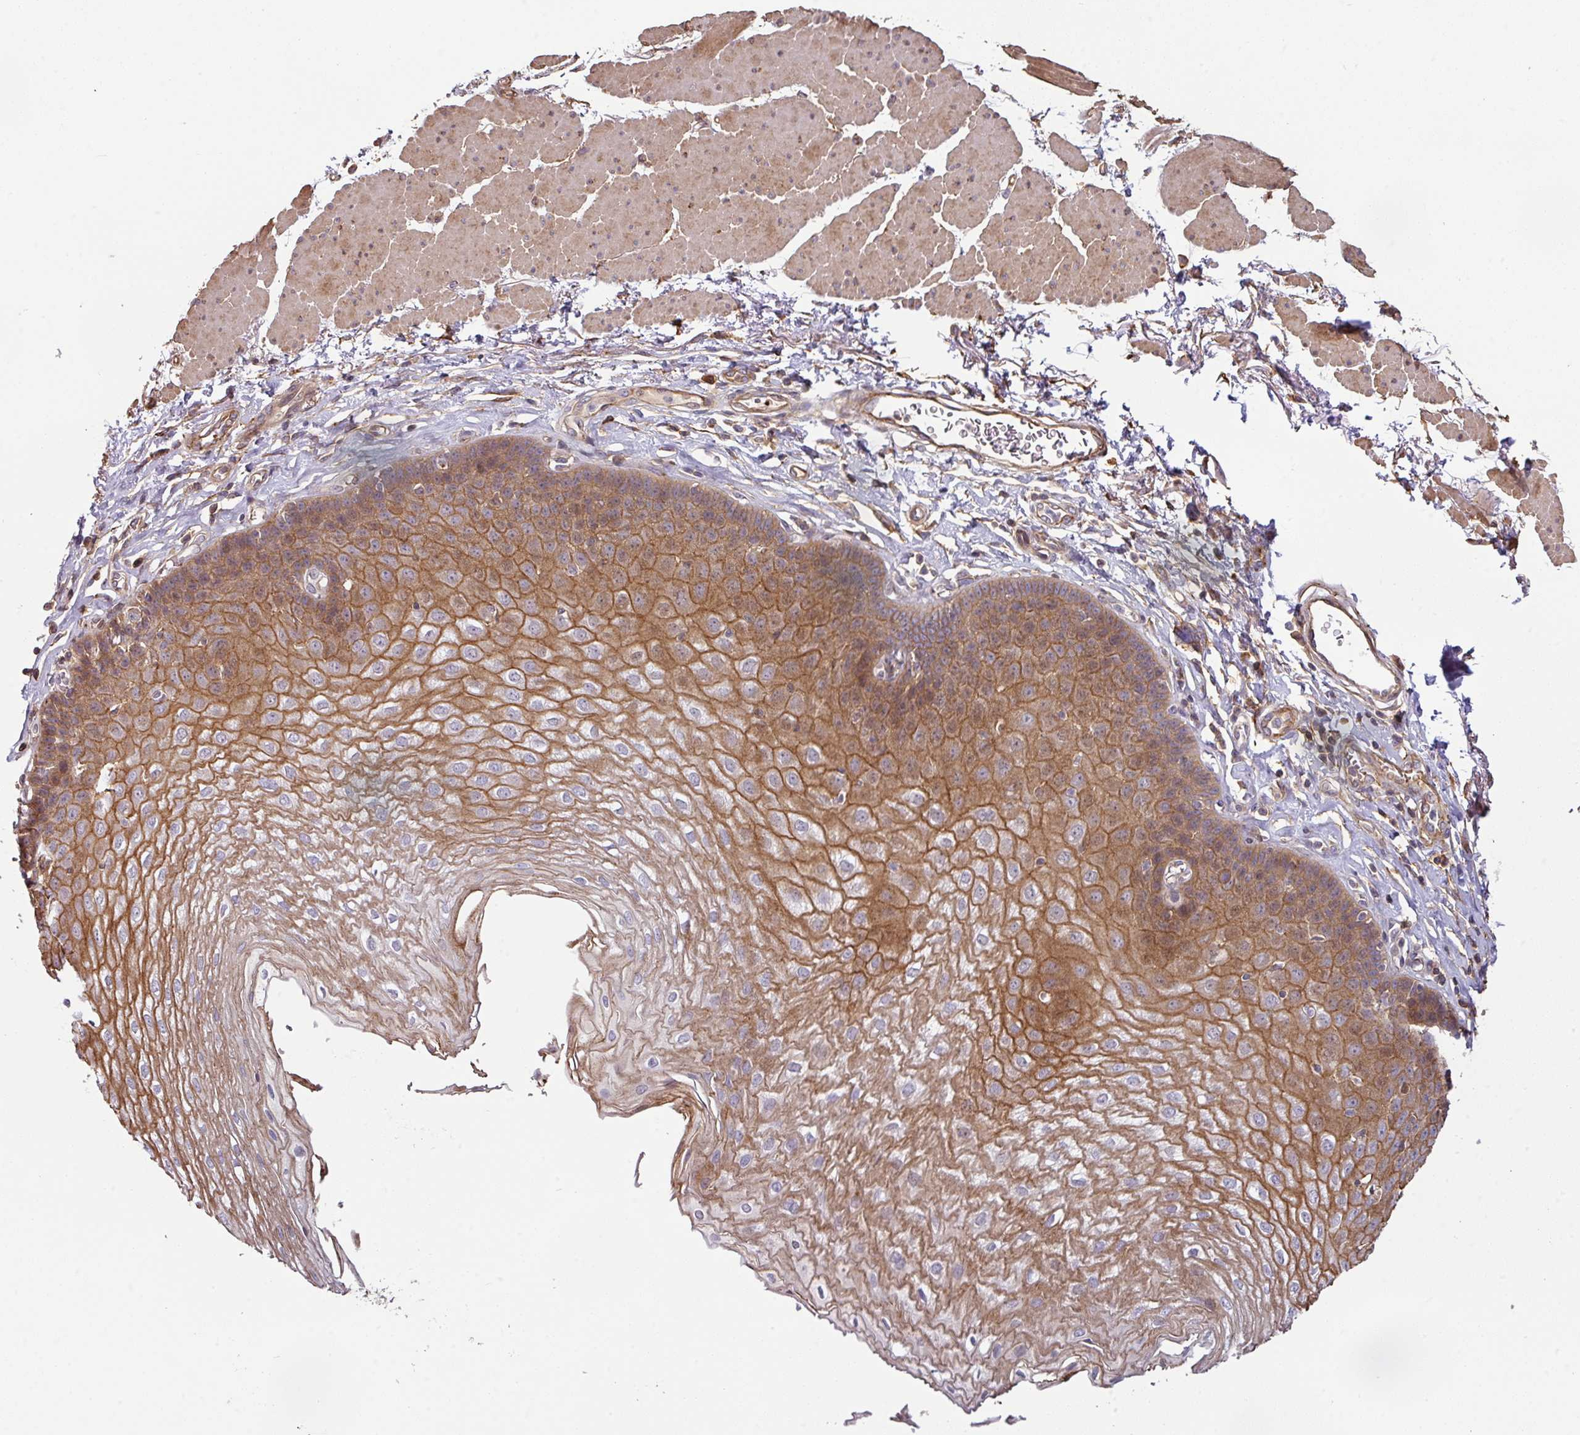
{"staining": {"intensity": "moderate", "quantity": ">75%", "location": "cytoplasmic/membranous"}, "tissue": "esophagus", "cell_type": "Squamous epithelial cells", "image_type": "normal", "snomed": [{"axis": "morphology", "description": "Normal tissue, NOS"}, {"axis": "topography", "description": "Esophagus"}], "caption": "Normal esophagus reveals moderate cytoplasmic/membranous staining in about >75% of squamous epithelial cells The protein of interest is shown in brown color, while the nuclei are stained blue..", "gene": "CASP2", "patient": {"sex": "female", "age": 81}}